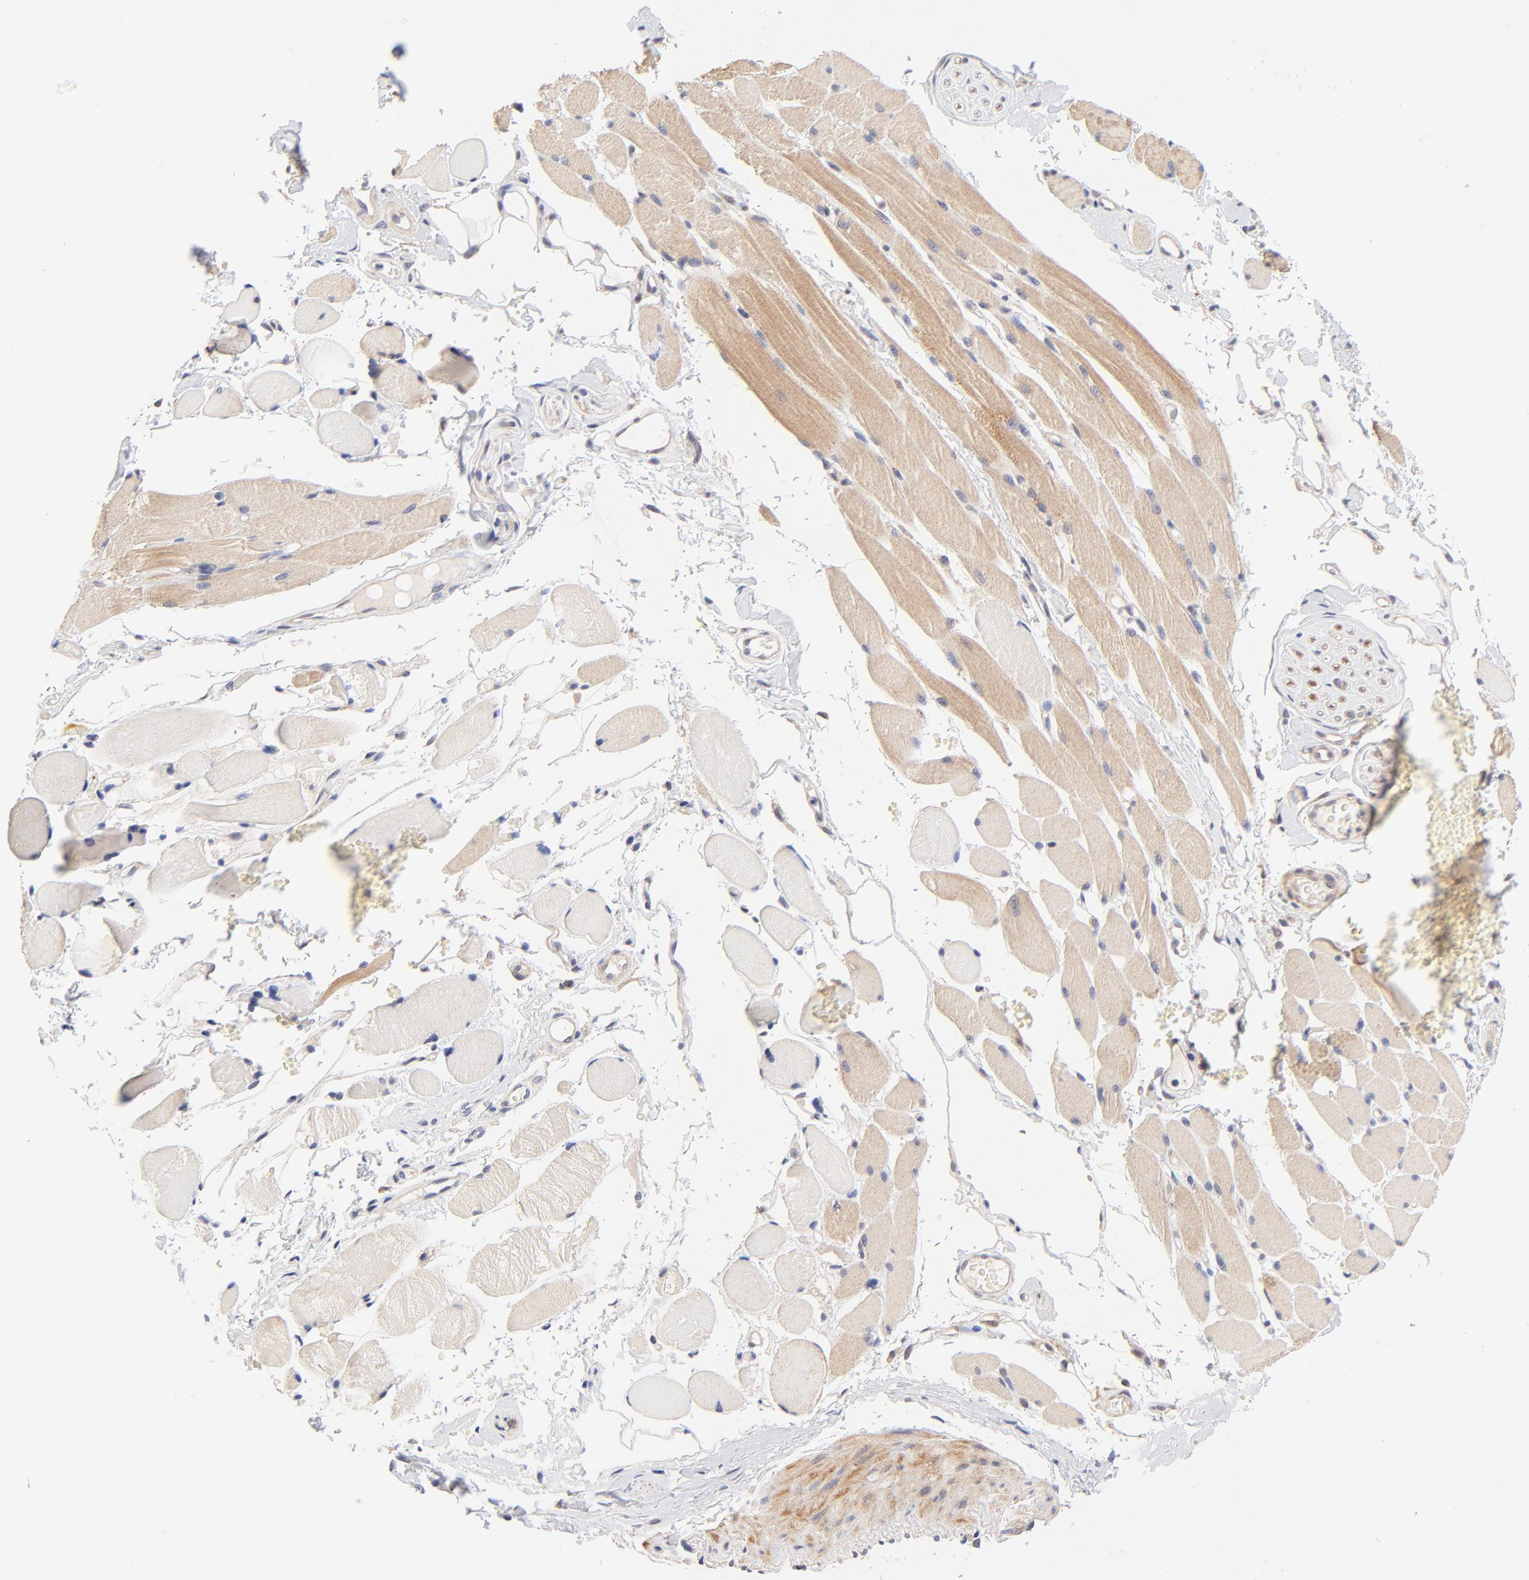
{"staining": {"intensity": "negative", "quantity": "none", "location": "none"}, "tissue": "adipose tissue", "cell_type": "Adipocytes", "image_type": "normal", "snomed": [{"axis": "morphology", "description": "Normal tissue, NOS"}, {"axis": "morphology", "description": "Squamous cell carcinoma, NOS"}, {"axis": "topography", "description": "Skeletal muscle"}, {"axis": "topography", "description": "Soft tissue"}, {"axis": "topography", "description": "Oral tissue"}], "caption": "Photomicrograph shows no protein positivity in adipocytes of benign adipose tissue.", "gene": "TXNL1", "patient": {"sex": "male", "age": 54}}